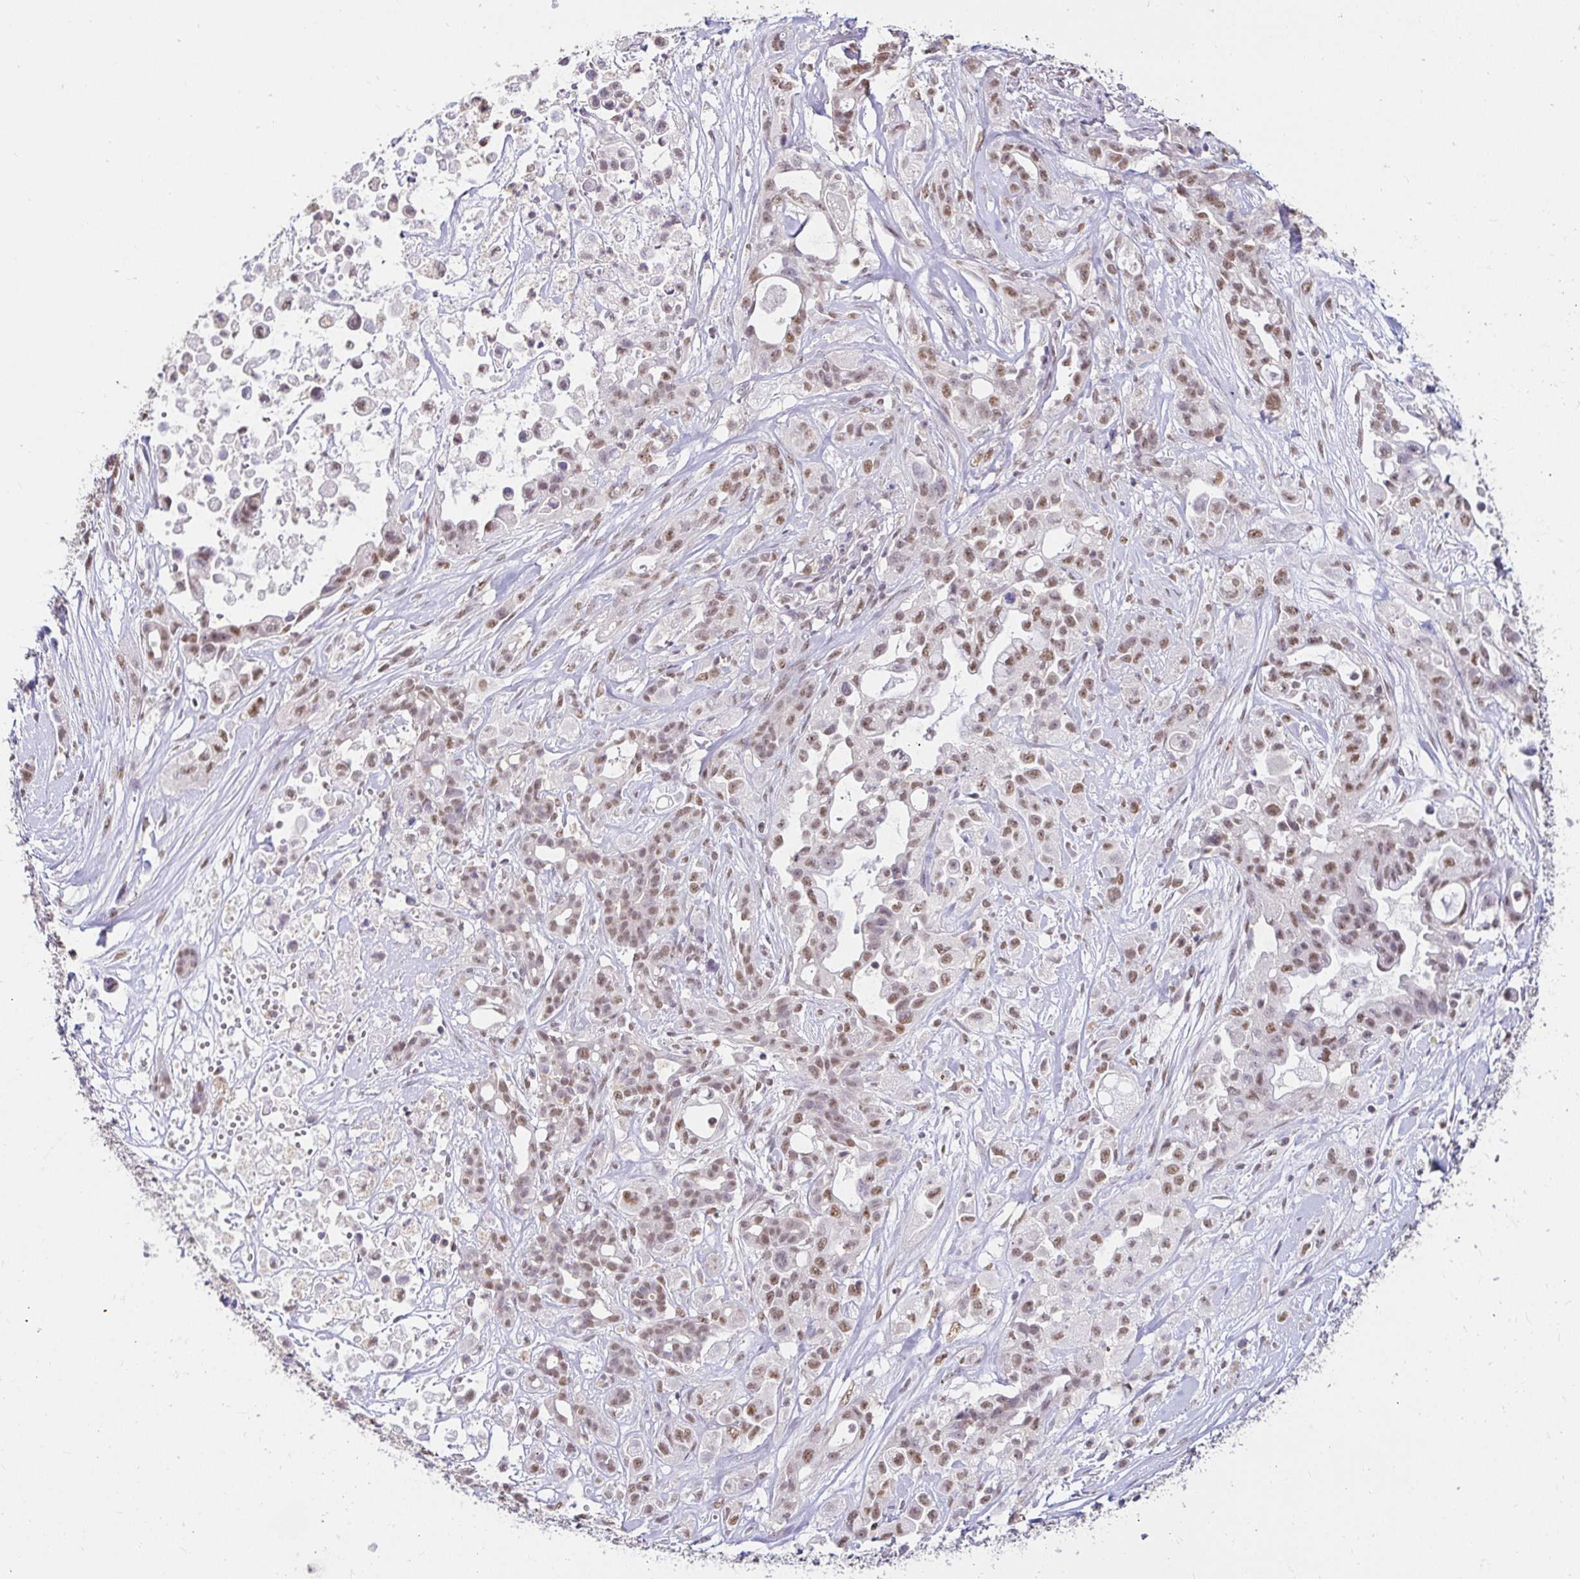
{"staining": {"intensity": "moderate", "quantity": ">75%", "location": "nuclear"}, "tissue": "pancreatic cancer", "cell_type": "Tumor cells", "image_type": "cancer", "snomed": [{"axis": "morphology", "description": "Adenocarcinoma, NOS"}, {"axis": "topography", "description": "Pancreas"}], "caption": "A medium amount of moderate nuclear positivity is appreciated in approximately >75% of tumor cells in pancreatic adenocarcinoma tissue.", "gene": "RIMS4", "patient": {"sex": "male", "age": 44}}